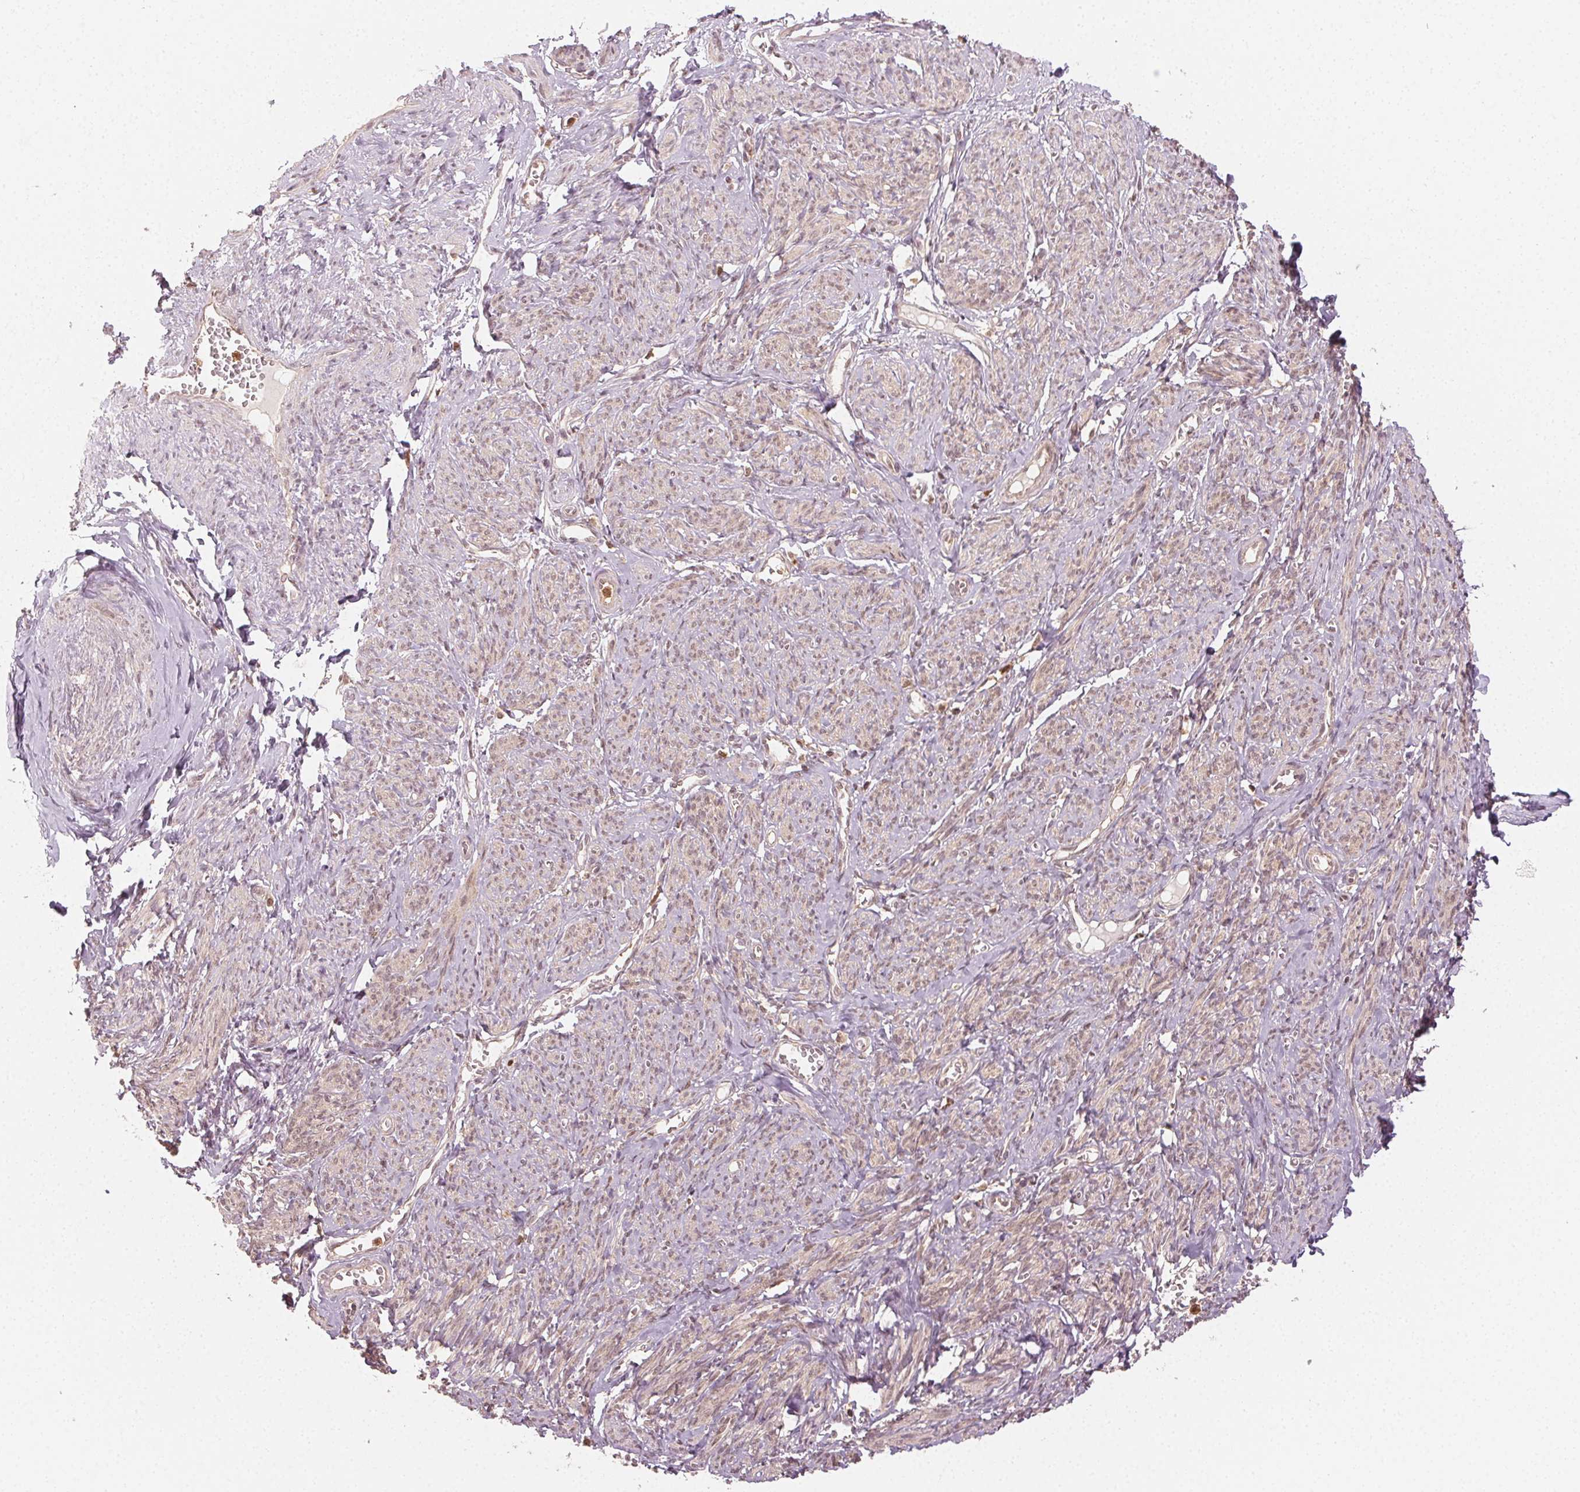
{"staining": {"intensity": "negative", "quantity": "none", "location": "none"}, "tissue": "smooth muscle", "cell_type": "Smooth muscle cells", "image_type": "normal", "snomed": [{"axis": "morphology", "description": "Normal tissue, NOS"}, {"axis": "topography", "description": "Smooth muscle"}], "caption": "Smooth muscle was stained to show a protein in brown. There is no significant positivity in smooth muscle cells. Brightfield microscopy of IHC stained with DAB (brown) and hematoxylin (blue), captured at high magnification.", "gene": "MAPK14", "patient": {"sex": "female", "age": 65}}